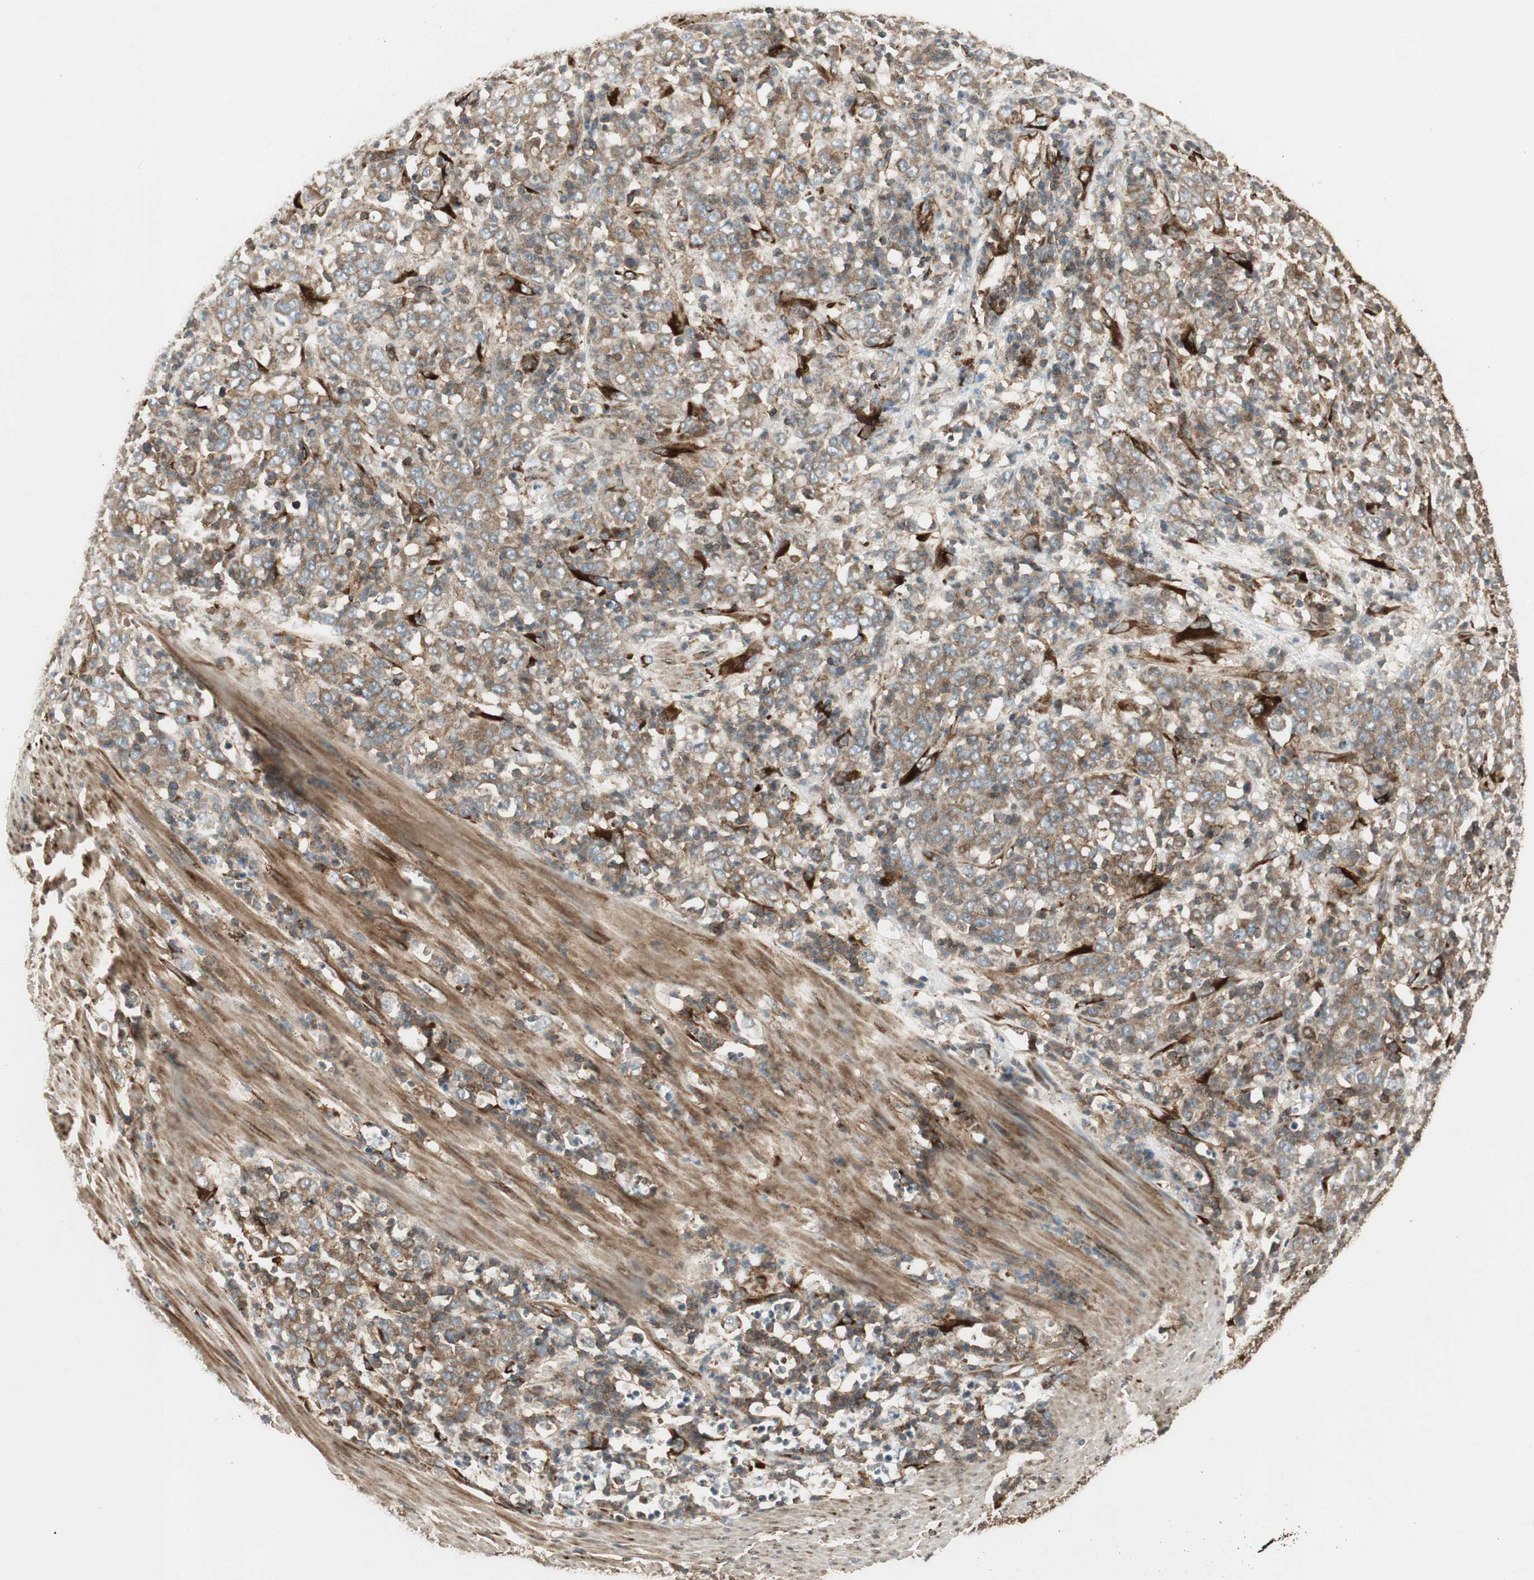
{"staining": {"intensity": "weak", "quantity": ">75%", "location": "cytoplasmic/membranous"}, "tissue": "stomach cancer", "cell_type": "Tumor cells", "image_type": "cancer", "snomed": [{"axis": "morphology", "description": "Adenocarcinoma, NOS"}, {"axis": "topography", "description": "Stomach, lower"}], "caption": "Immunohistochemical staining of stomach cancer demonstrates weak cytoplasmic/membranous protein expression in about >75% of tumor cells.", "gene": "PRKG1", "patient": {"sex": "female", "age": 71}}